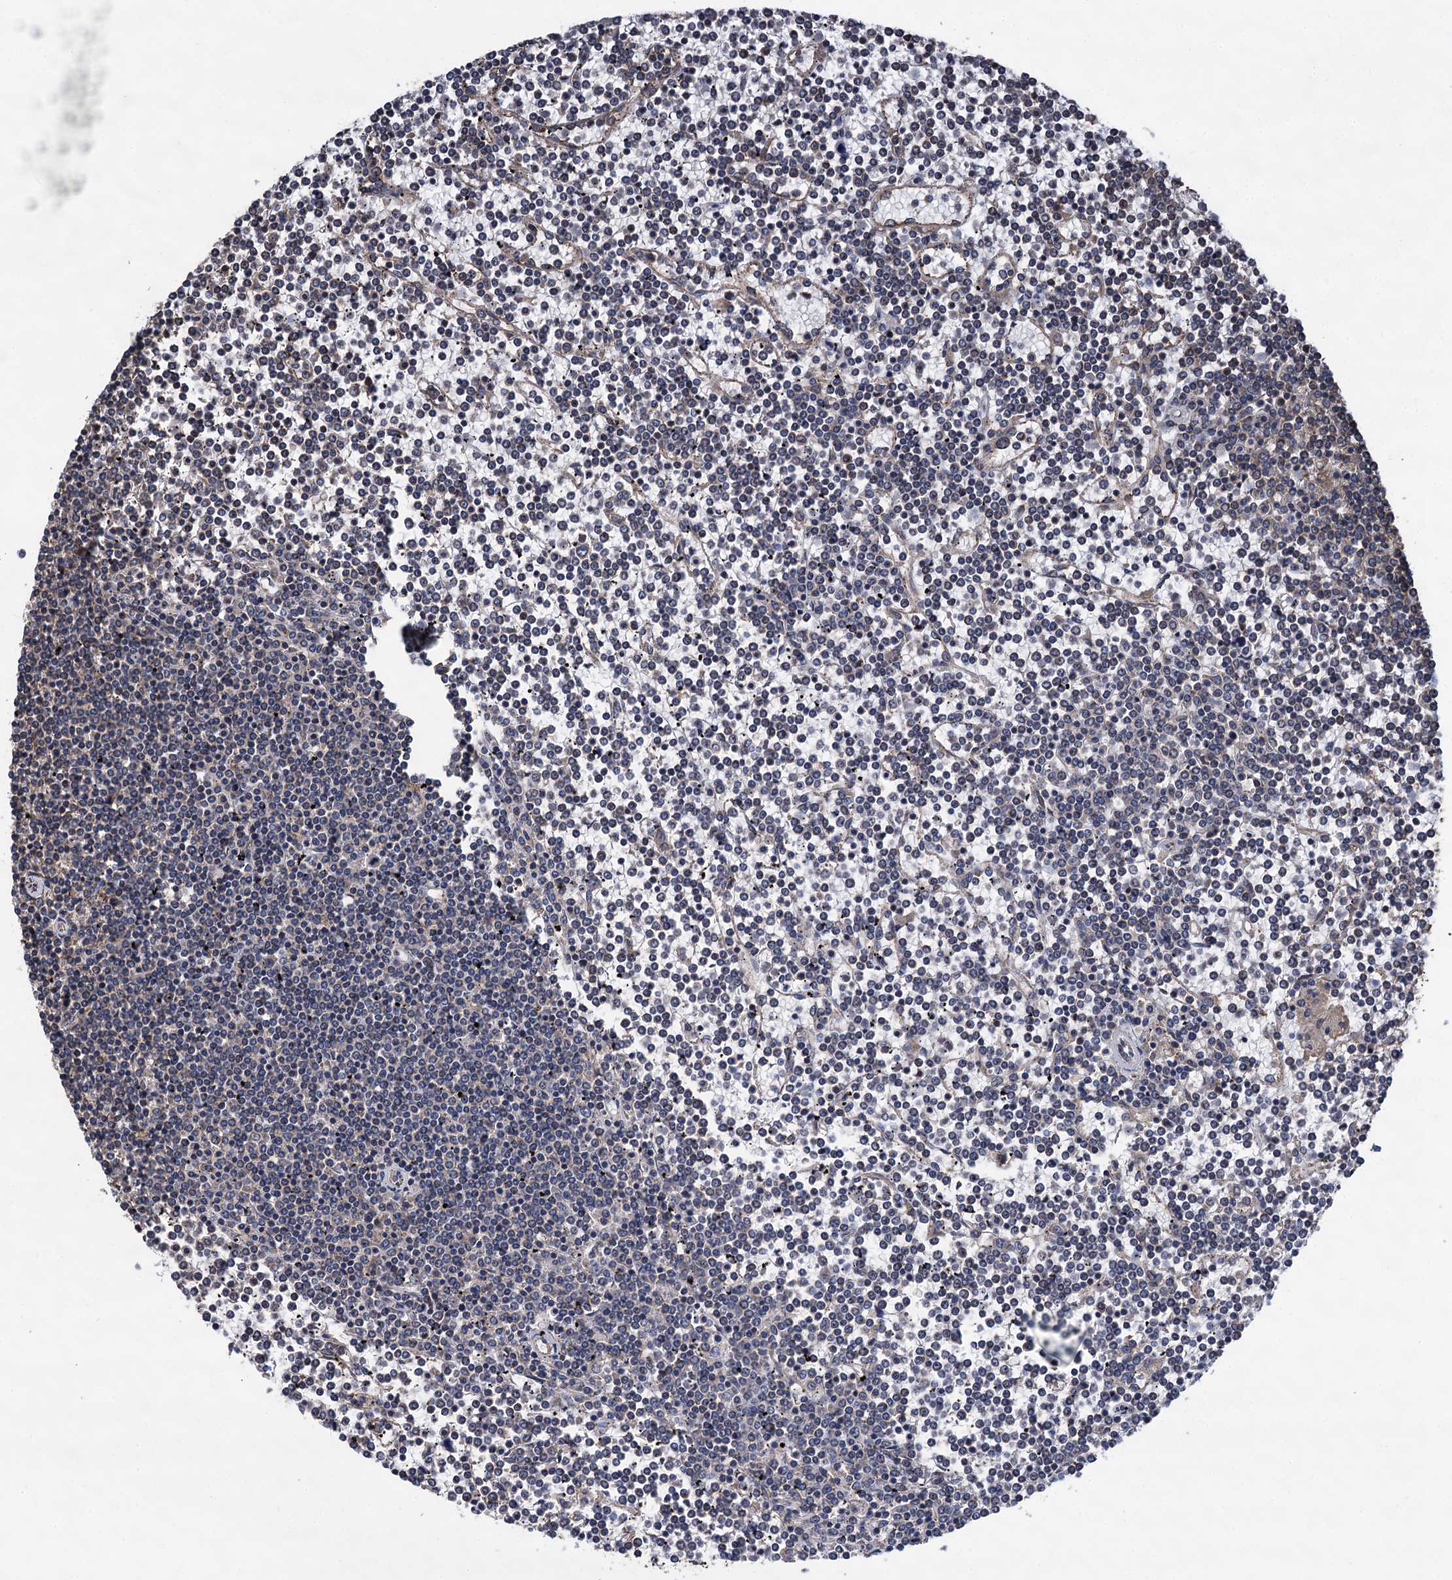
{"staining": {"intensity": "negative", "quantity": "none", "location": "none"}, "tissue": "lymphoma", "cell_type": "Tumor cells", "image_type": "cancer", "snomed": [{"axis": "morphology", "description": "Malignant lymphoma, non-Hodgkin's type, Low grade"}, {"axis": "topography", "description": "Spleen"}], "caption": "IHC micrograph of human lymphoma stained for a protein (brown), which exhibits no staining in tumor cells.", "gene": "LINS1", "patient": {"sex": "female", "age": 19}}